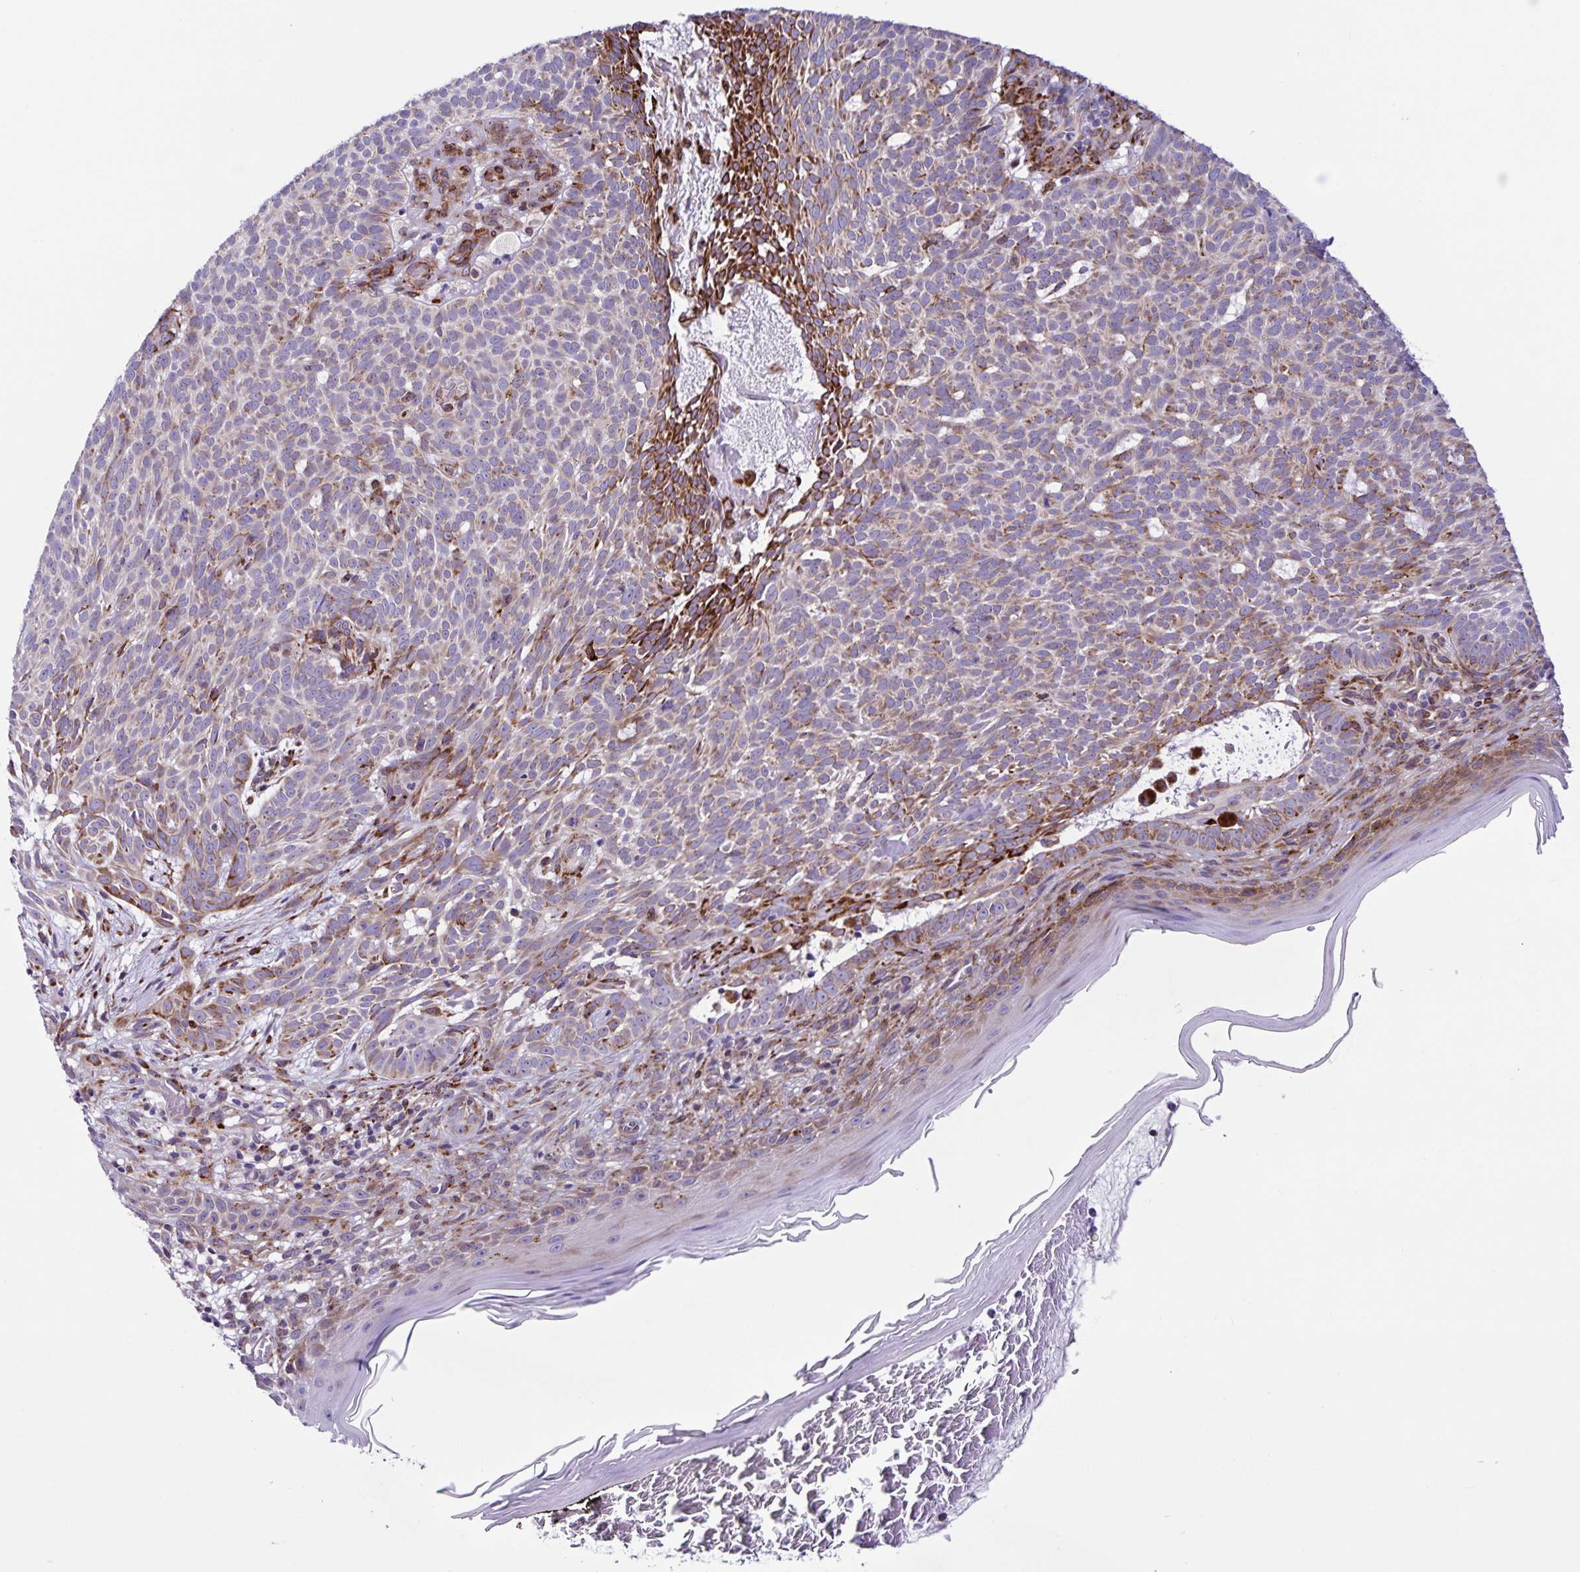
{"staining": {"intensity": "weak", "quantity": "25%-75%", "location": "cytoplasmic/membranous"}, "tissue": "skin cancer", "cell_type": "Tumor cells", "image_type": "cancer", "snomed": [{"axis": "morphology", "description": "Basal cell carcinoma"}, {"axis": "topography", "description": "Skin"}], "caption": "DAB immunohistochemical staining of skin basal cell carcinoma shows weak cytoplasmic/membranous protein staining in approximately 25%-75% of tumor cells.", "gene": "OSBPL5", "patient": {"sex": "male", "age": 78}}